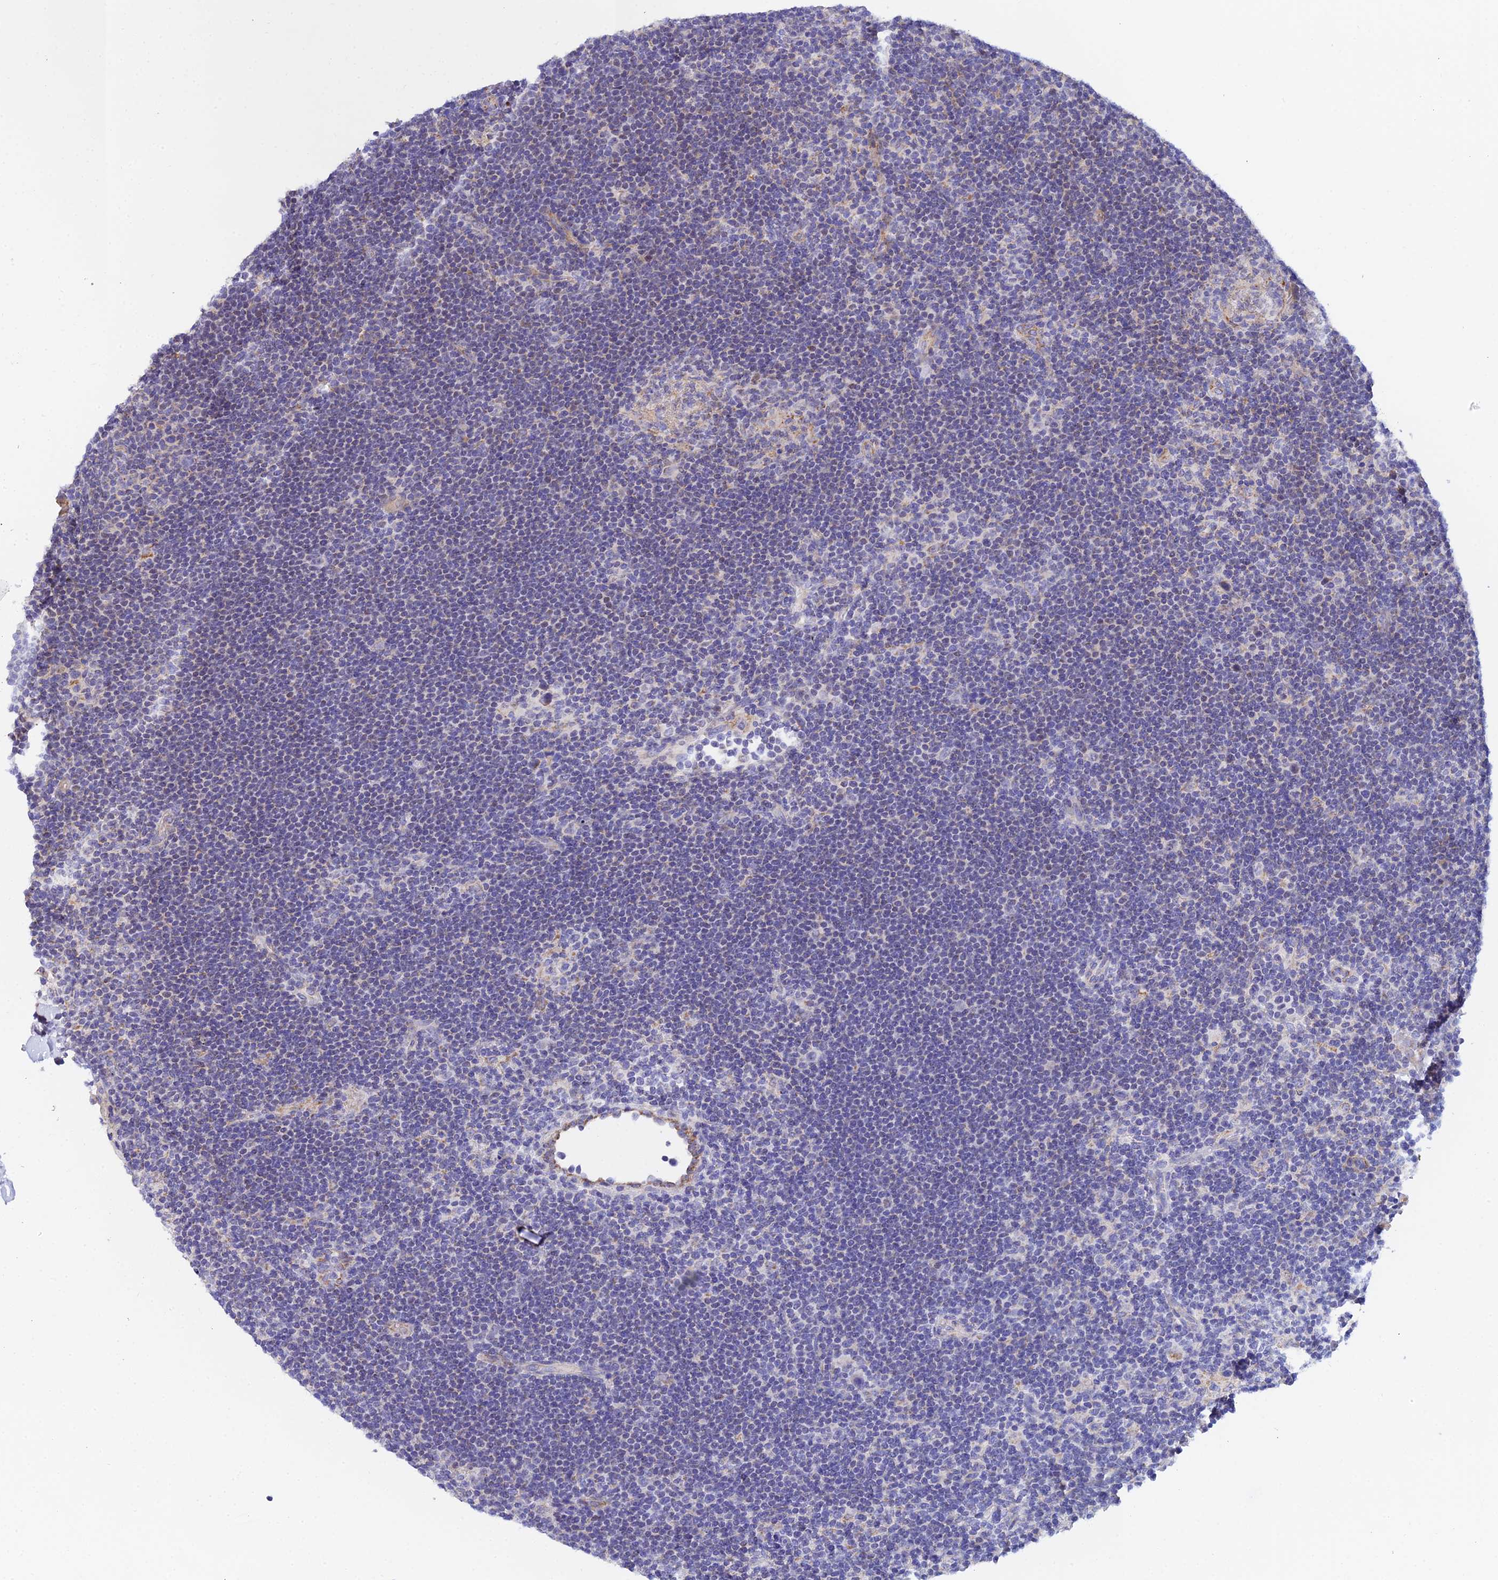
{"staining": {"intensity": "negative", "quantity": "none", "location": "none"}, "tissue": "lymphoma", "cell_type": "Tumor cells", "image_type": "cancer", "snomed": [{"axis": "morphology", "description": "Hodgkin's disease, NOS"}, {"axis": "topography", "description": "Lymph node"}], "caption": "Tumor cells show no significant protein expression in Hodgkin's disease.", "gene": "ACOT2", "patient": {"sex": "female", "age": 57}}